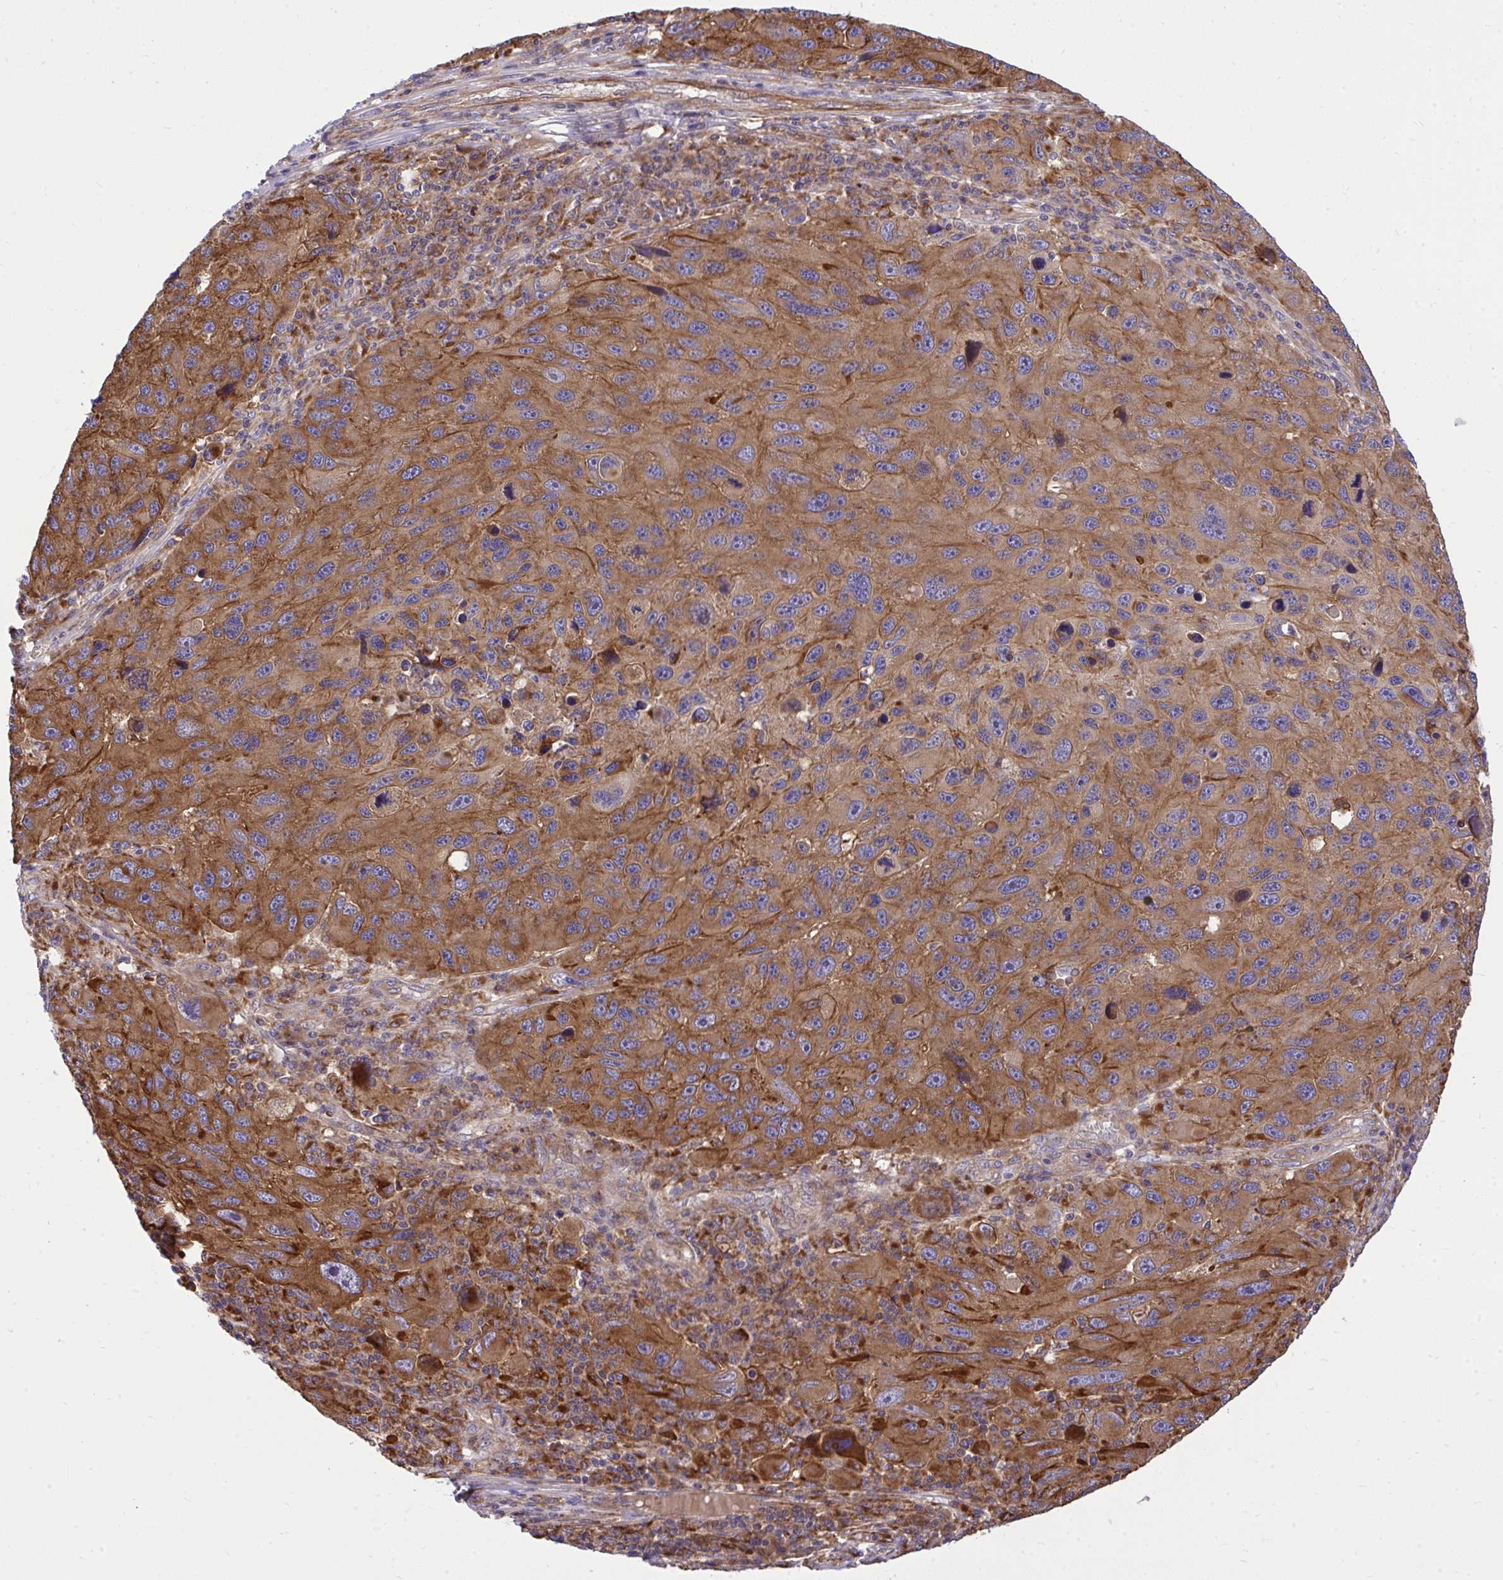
{"staining": {"intensity": "moderate", "quantity": ">75%", "location": "cytoplasmic/membranous"}, "tissue": "melanoma", "cell_type": "Tumor cells", "image_type": "cancer", "snomed": [{"axis": "morphology", "description": "Malignant melanoma, NOS"}, {"axis": "topography", "description": "Skin"}], "caption": "Immunohistochemical staining of malignant melanoma demonstrates medium levels of moderate cytoplasmic/membranous protein expression in approximately >75% of tumor cells. (Brightfield microscopy of DAB IHC at high magnification).", "gene": "PAIP2", "patient": {"sex": "male", "age": 53}}